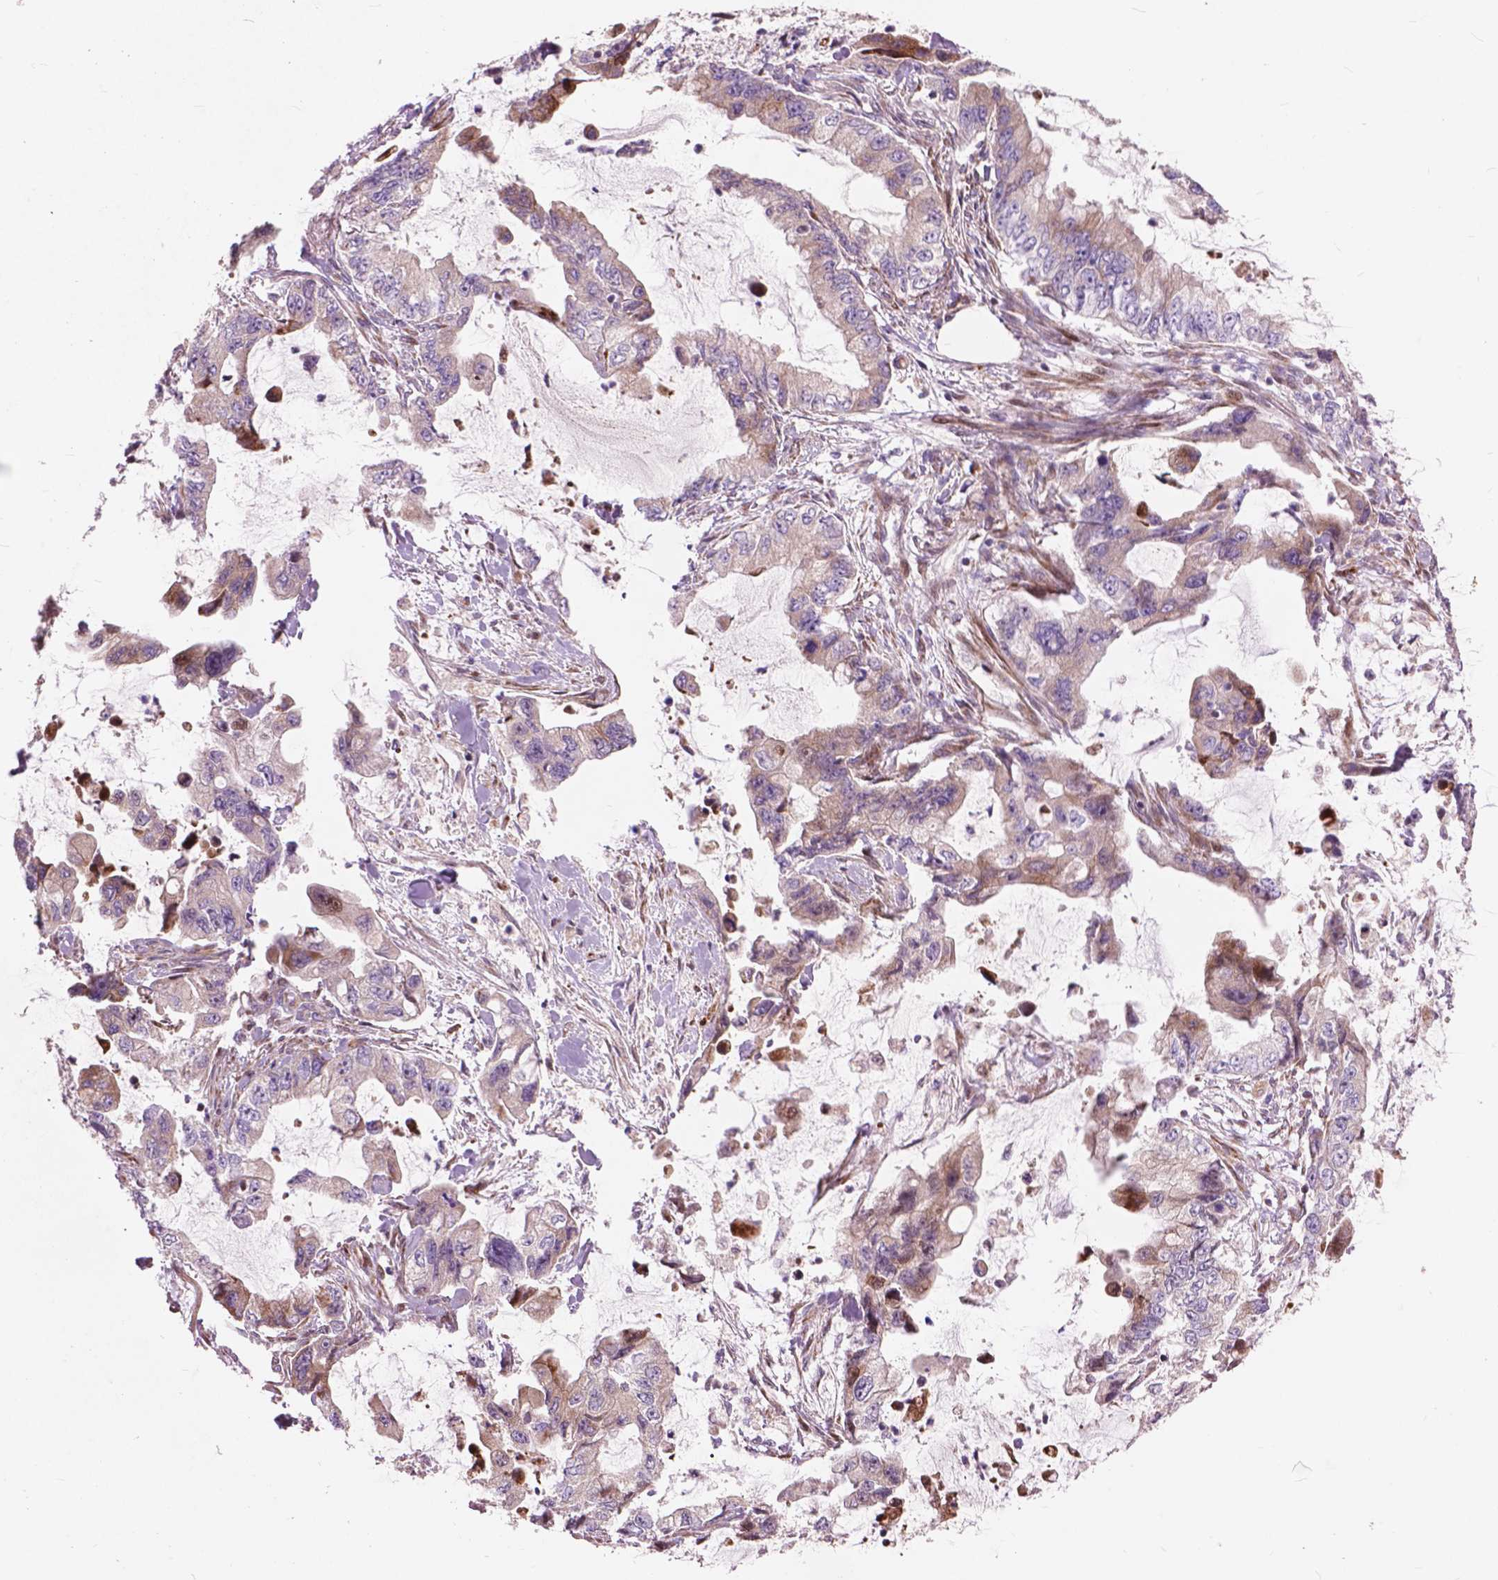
{"staining": {"intensity": "weak", "quantity": "25%-75%", "location": "cytoplasmic/membranous"}, "tissue": "stomach cancer", "cell_type": "Tumor cells", "image_type": "cancer", "snomed": [{"axis": "morphology", "description": "Adenocarcinoma, NOS"}, {"axis": "topography", "description": "Pancreas"}, {"axis": "topography", "description": "Stomach, upper"}, {"axis": "topography", "description": "Stomach"}], "caption": "The histopathology image exhibits immunohistochemical staining of adenocarcinoma (stomach). There is weak cytoplasmic/membranous positivity is seen in approximately 25%-75% of tumor cells. Using DAB (3,3'-diaminobenzidine) (brown) and hematoxylin (blue) stains, captured at high magnification using brightfield microscopy.", "gene": "MORN1", "patient": {"sex": "male", "age": 77}}